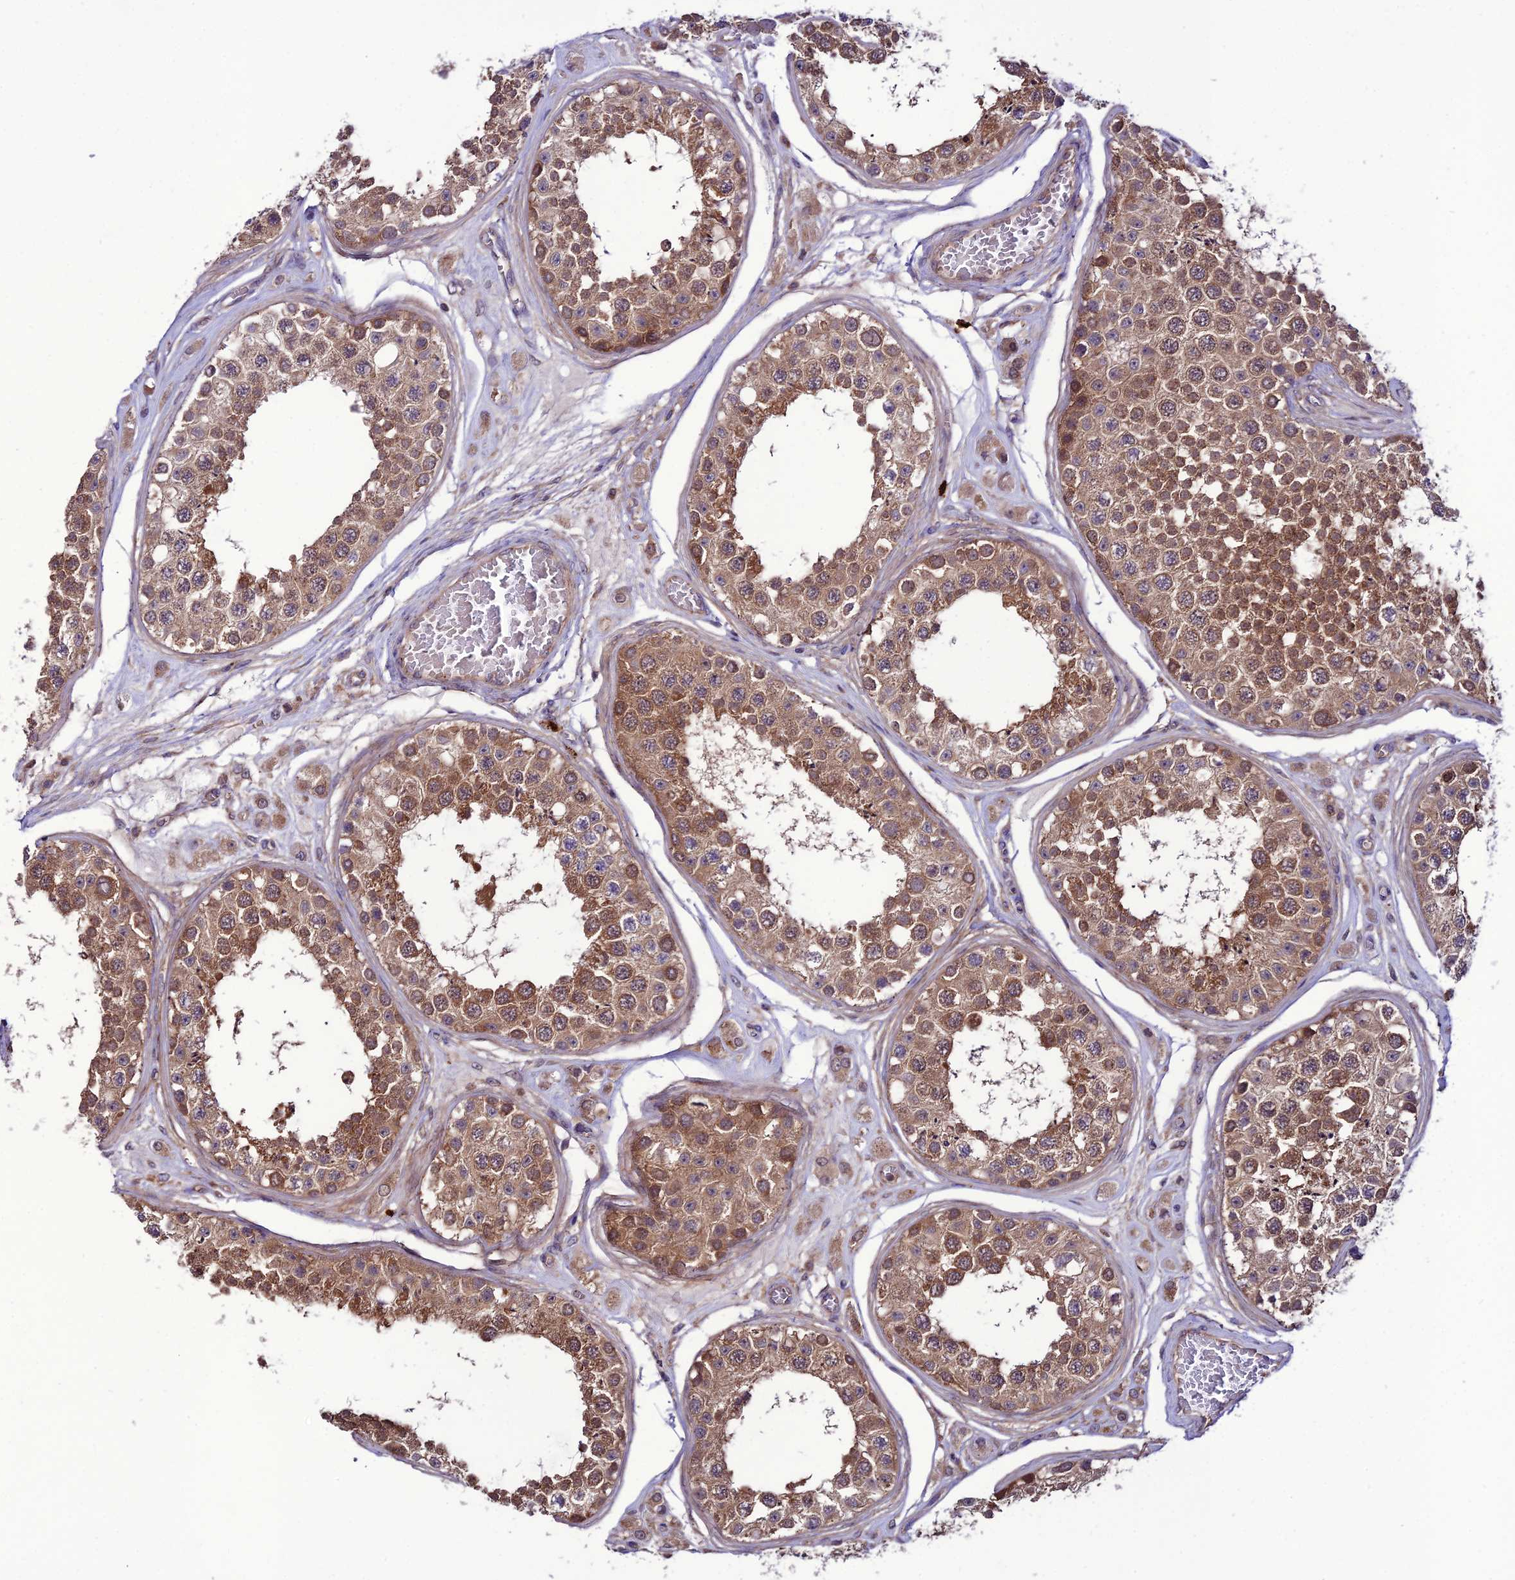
{"staining": {"intensity": "moderate", "quantity": ">75%", "location": "cytoplasmic/membranous"}, "tissue": "testis", "cell_type": "Cells in seminiferous ducts", "image_type": "normal", "snomed": [{"axis": "morphology", "description": "Normal tissue, NOS"}, {"axis": "topography", "description": "Testis"}], "caption": "High-power microscopy captured an immunohistochemistry histopathology image of unremarkable testis, revealing moderate cytoplasmic/membranous staining in approximately >75% of cells in seminiferous ducts.", "gene": "PPIL3", "patient": {"sex": "male", "age": 25}}